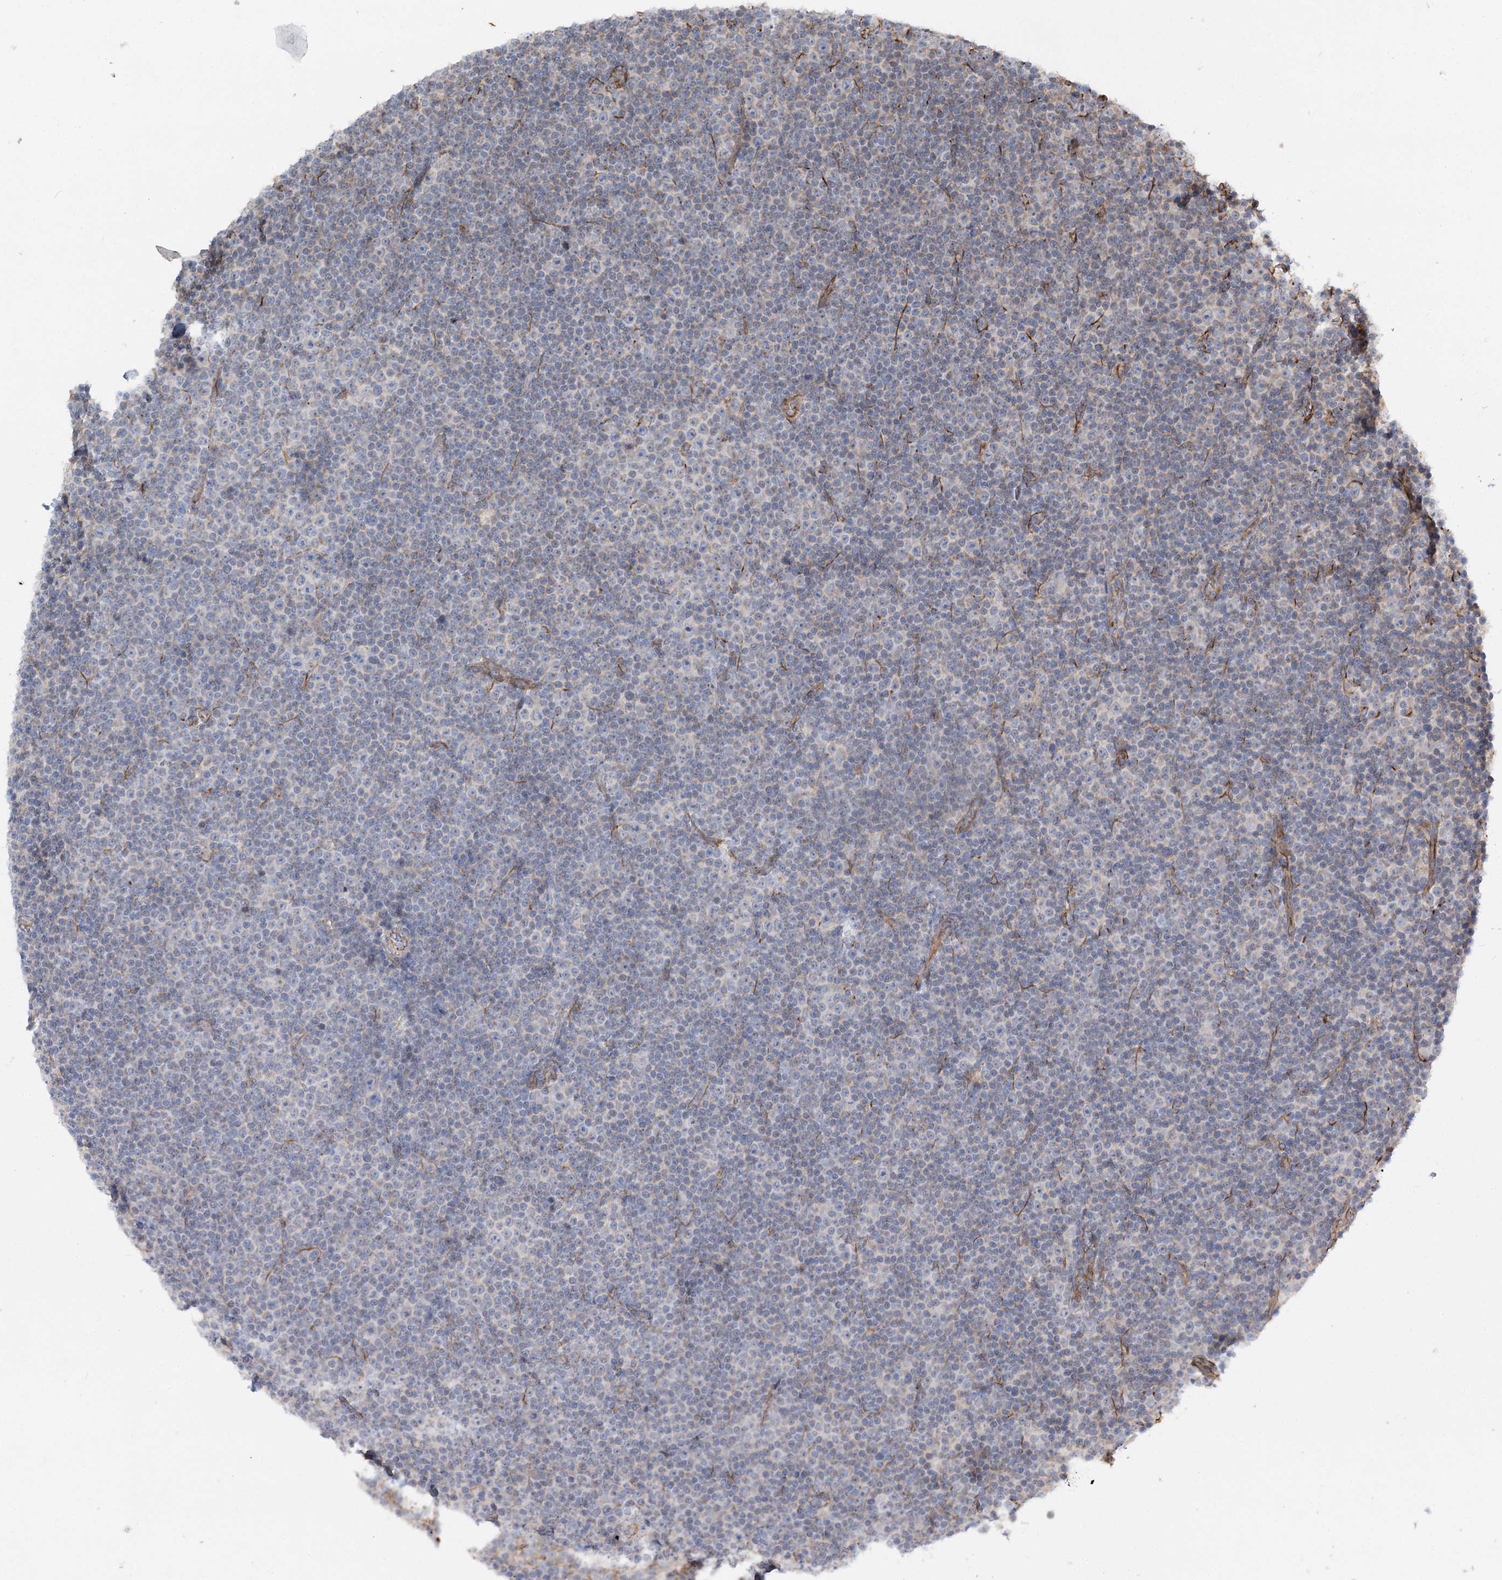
{"staining": {"intensity": "negative", "quantity": "none", "location": "none"}, "tissue": "lymphoma", "cell_type": "Tumor cells", "image_type": "cancer", "snomed": [{"axis": "morphology", "description": "Malignant lymphoma, non-Hodgkin's type, Low grade"}, {"axis": "topography", "description": "Lymph node"}], "caption": "High magnification brightfield microscopy of malignant lymphoma, non-Hodgkin's type (low-grade) stained with DAB (3,3'-diaminobenzidine) (brown) and counterstained with hematoxylin (blue): tumor cells show no significant expression. (IHC, brightfield microscopy, high magnification).", "gene": "KIAA0825", "patient": {"sex": "female", "age": 67}}